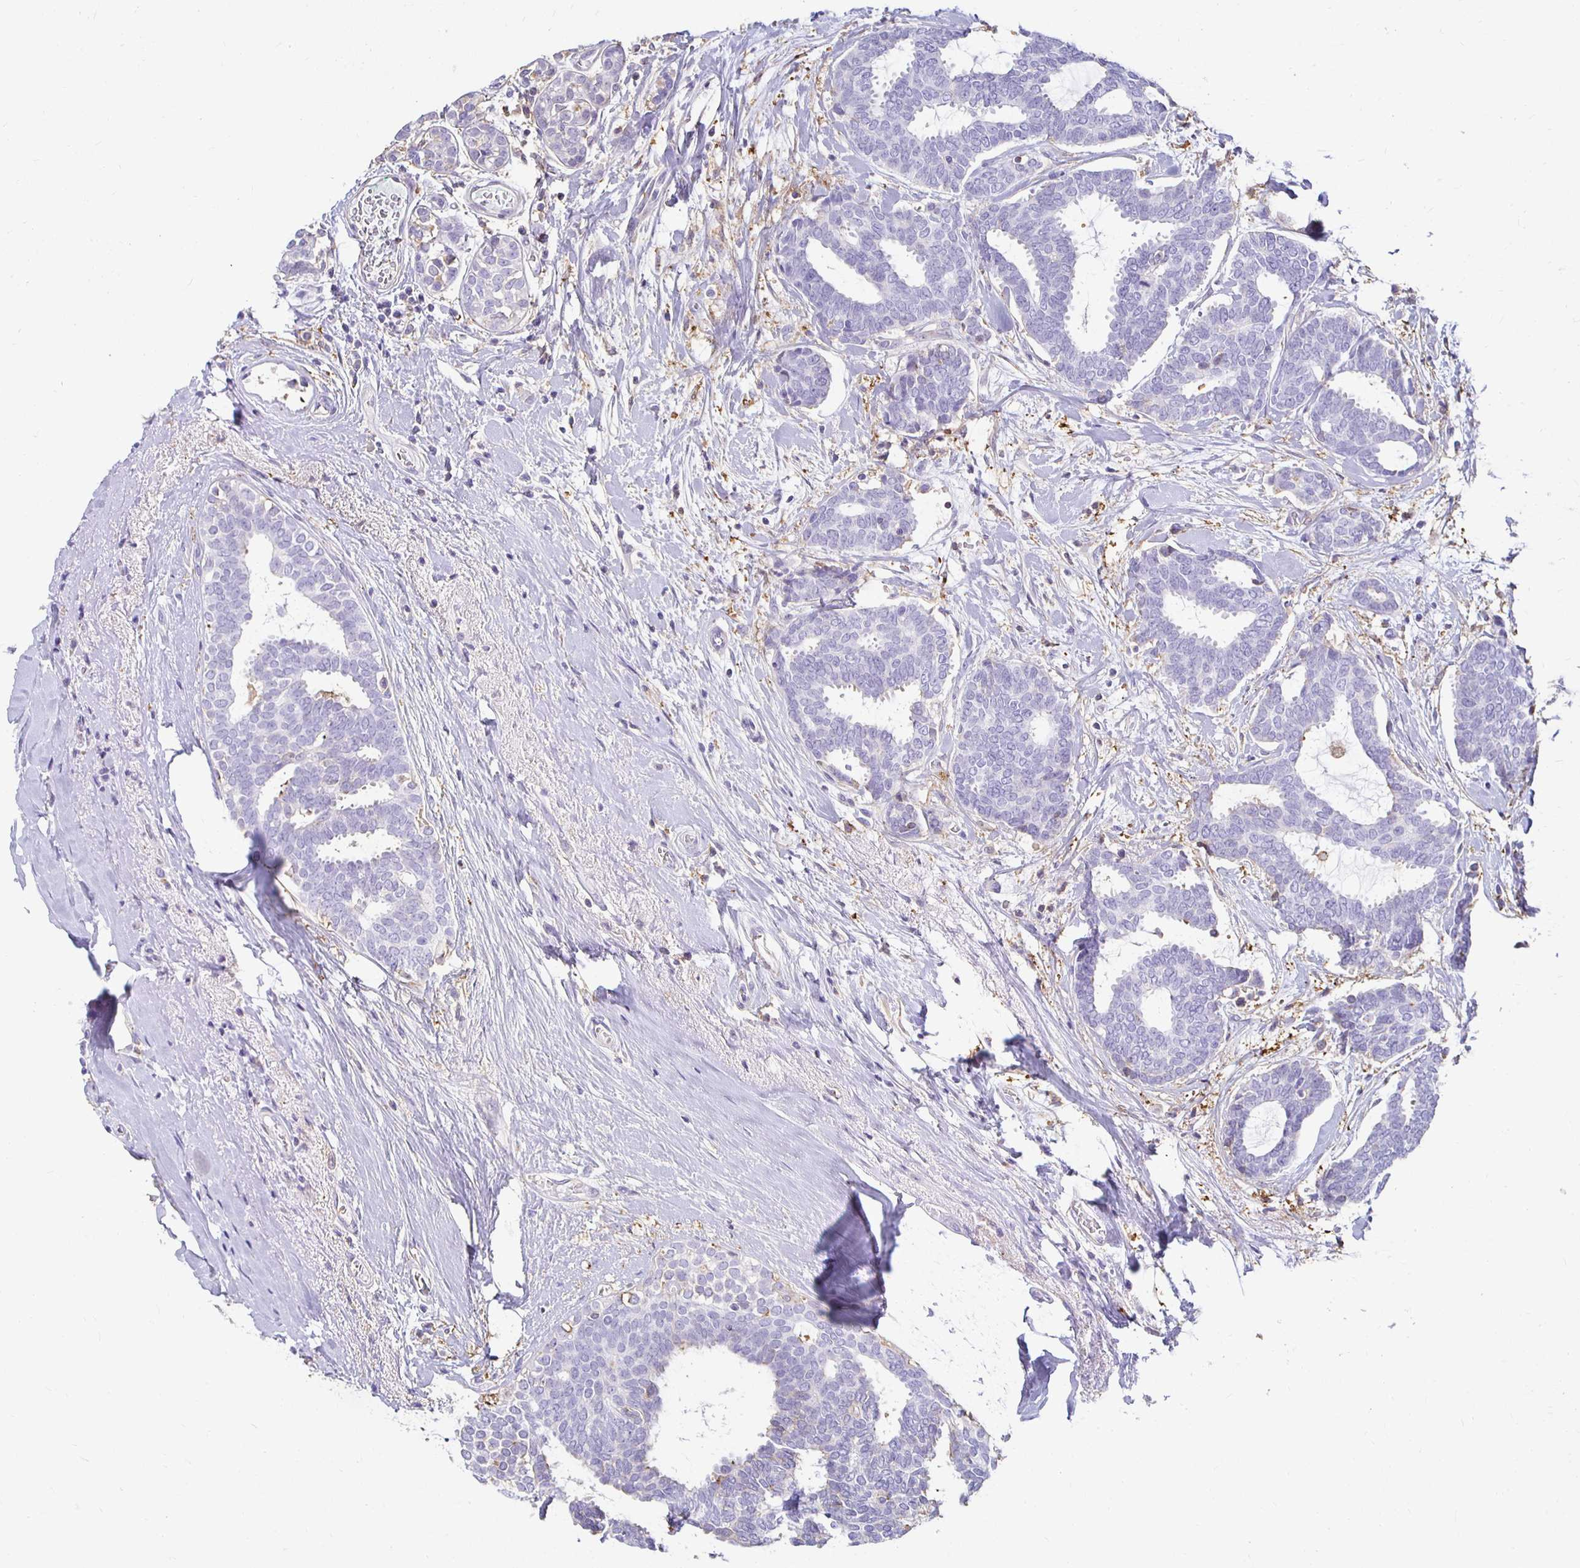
{"staining": {"intensity": "negative", "quantity": "none", "location": "none"}, "tissue": "breast cancer", "cell_type": "Tumor cells", "image_type": "cancer", "snomed": [{"axis": "morphology", "description": "Intraductal carcinoma, in situ"}, {"axis": "morphology", "description": "Duct carcinoma"}, {"axis": "morphology", "description": "Lobular carcinoma, in situ"}, {"axis": "topography", "description": "Breast"}], "caption": "DAB immunohistochemical staining of breast intraductal carcinoma exhibits no significant staining in tumor cells. (Brightfield microscopy of DAB (3,3'-diaminobenzidine) immunohistochemistry (IHC) at high magnification).", "gene": "TAS1R3", "patient": {"sex": "female", "age": 44}}